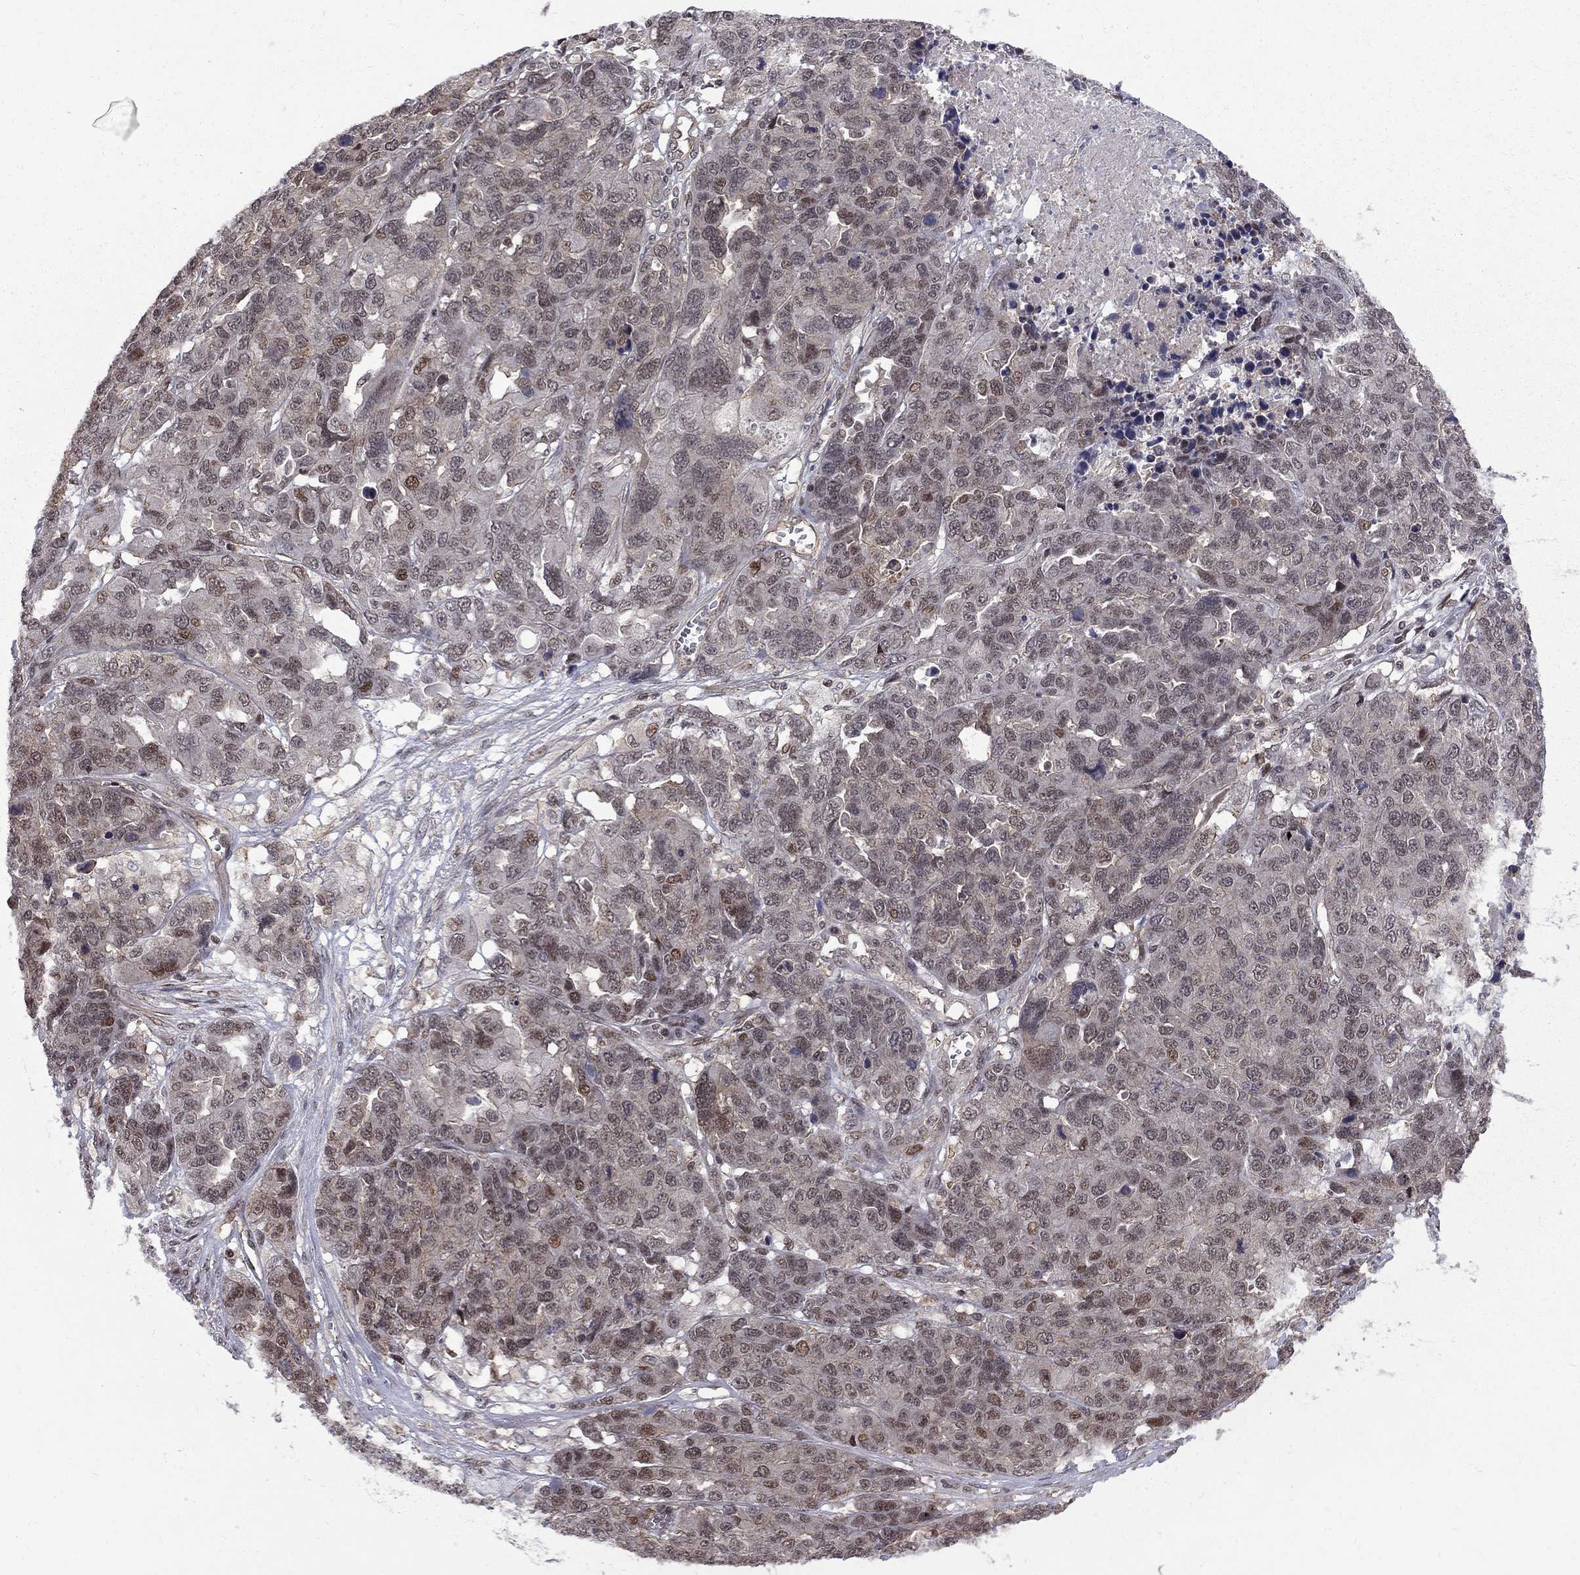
{"staining": {"intensity": "moderate", "quantity": "<25%", "location": "nuclear"}, "tissue": "ovarian cancer", "cell_type": "Tumor cells", "image_type": "cancer", "snomed": [{"axis": "morphology", "description": "Cystadenocarcinoma, serous, NOS"}, {"axis": "topography", "description": "Ovary"}], "caption": "IHC image of human serous cystadenocarcinoma (ovarian) stained for a protein (brown), which shows low levels of moderate nuclear expression in approximately <25% of tumor cells.", "gene": "BRF1", "patient": {"sex": "female", "age": 87}}